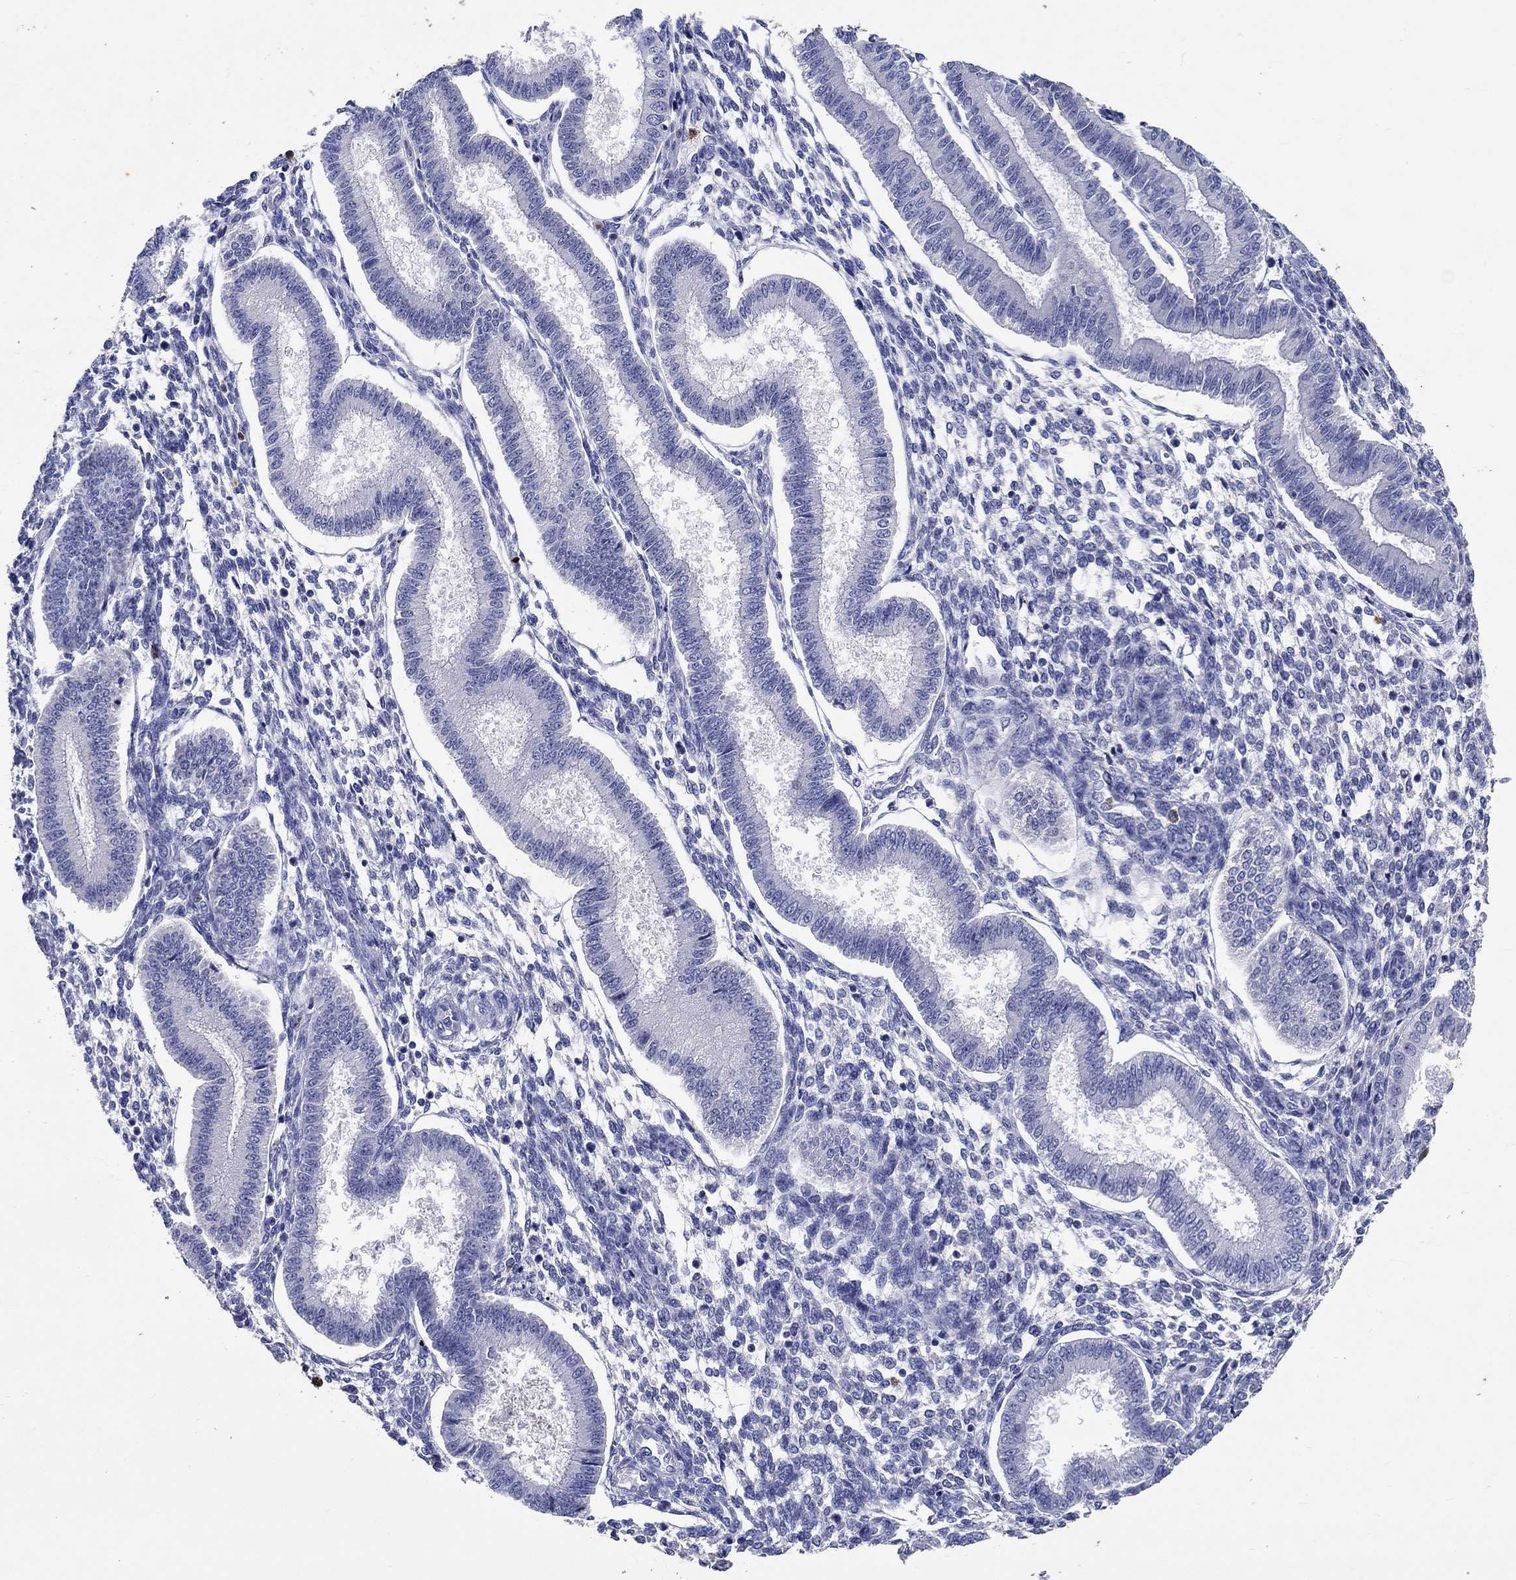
{"staining": {"intensity": "negative", "quantity": "none", "location": "none"}, "tissue": "endometrium", "cell_type": "Cells in endometrial stroma", "image_type": "normal", "snomed": [{"axis": "morphology", "description": "Normal tissue, NOS"}, {"axis": "topography", "description": "Endometrium"}], "caption": "IHC photomicrograph of benign endometrium stained for a protein (brown), which demonstrates no staining in cells in endometrial stroma. (IHC, brightfield microscopy, high magnification).", "gene": "EPX", "patient": {"sex": "female", "age": 43}}